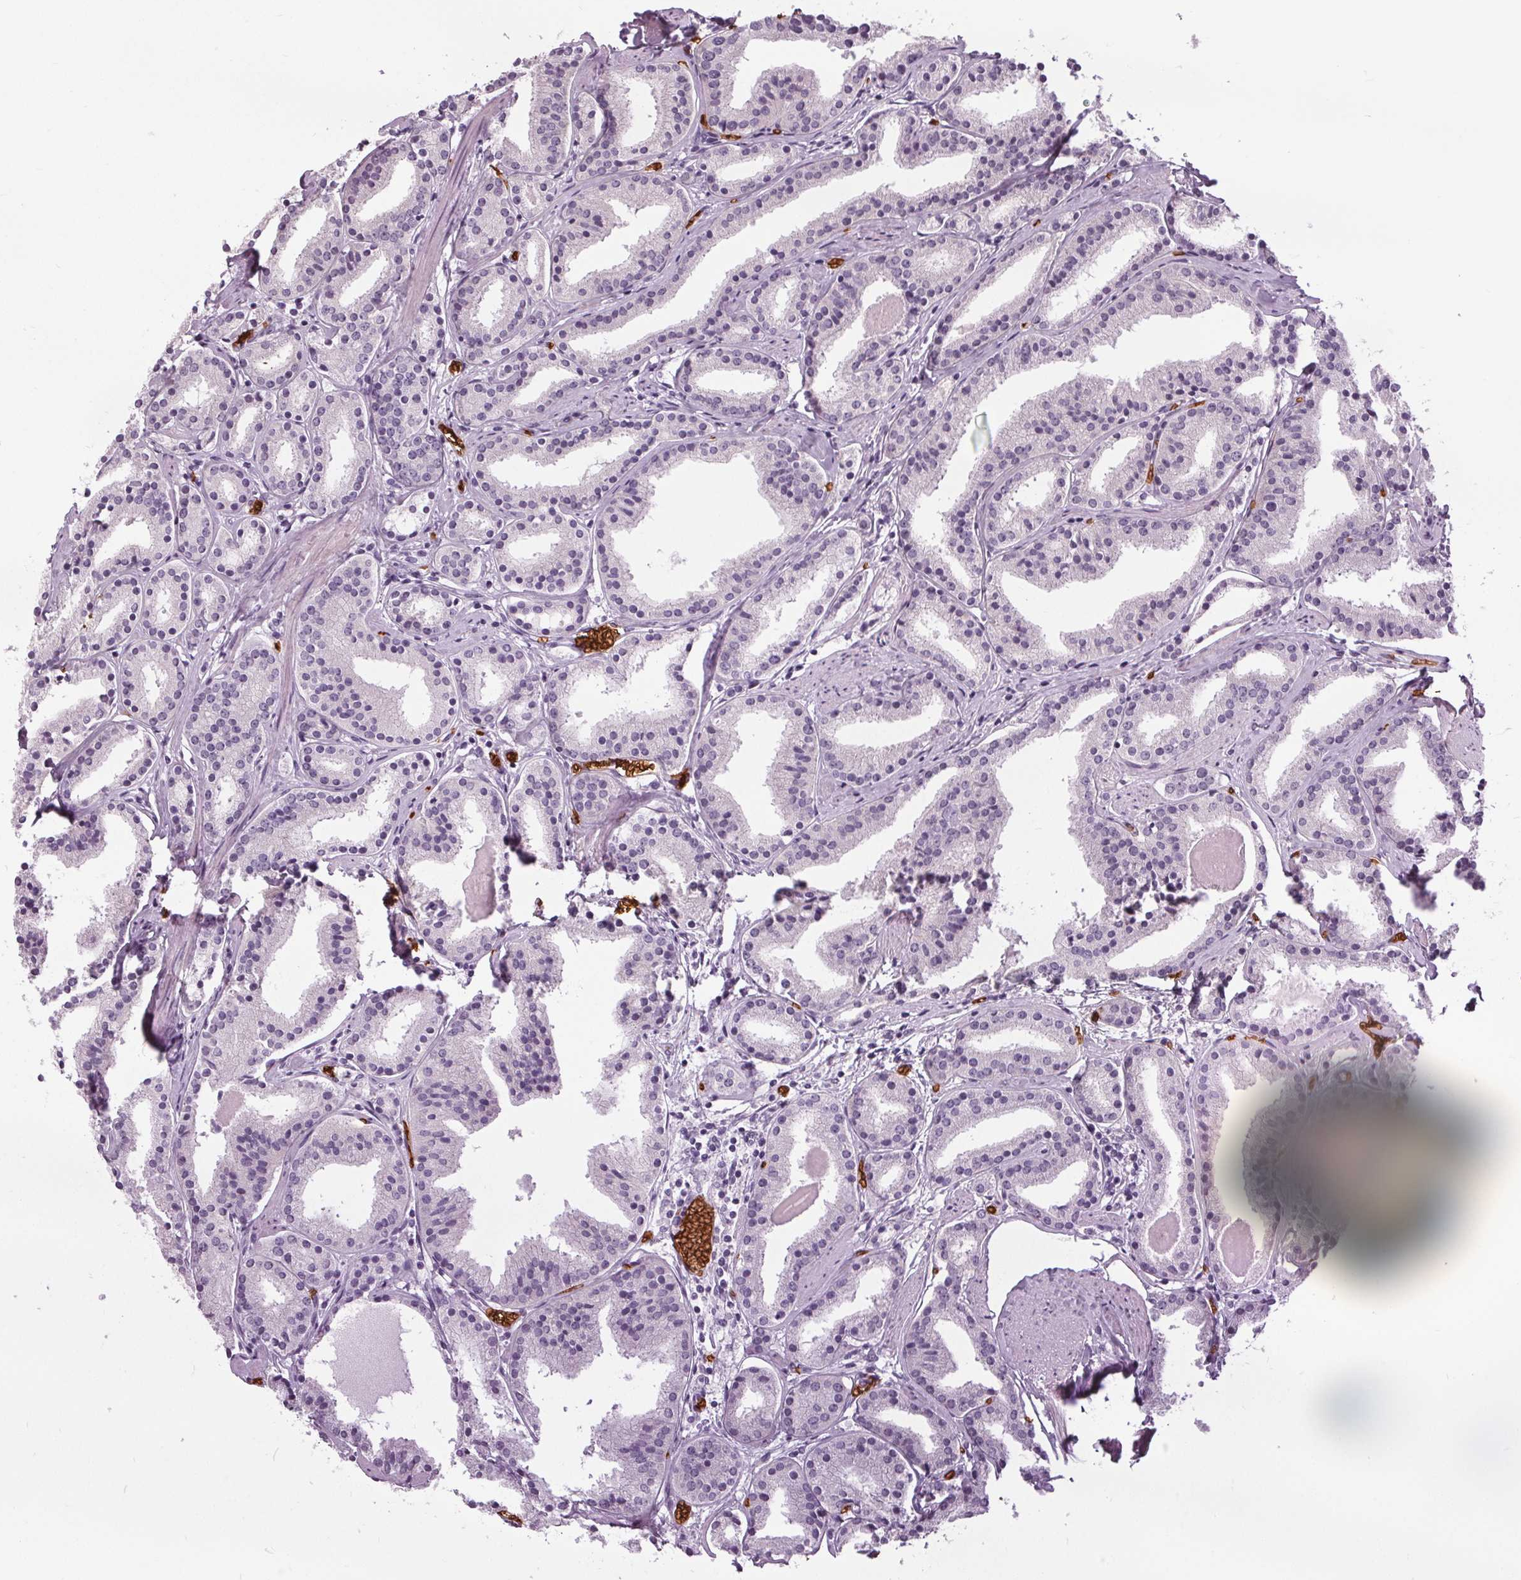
{"staining": {"intensity": "negative", "quantity": "none", "location": "none"}, "tissue": "prostate cancer", "cell_type": "Tumor cells", "image_type": "cancer", "snomed": [{"axis": "morphology", "description": "Adenocarcinoma, High grade"}, {"axis": "topography", "description": "Prostate"}], "caption": "Tumor cells are negative for brown protein staining in prostate cancer. The staining was performed using DAB (3,3'-diaminobenzidine) to visualize the protein expression in brown, while the nuclei were stained in blue with hematoxylin (Magnification: 20x).", "gene": "SLC4A1", "patient": {"sex": "male", "age": 63}}